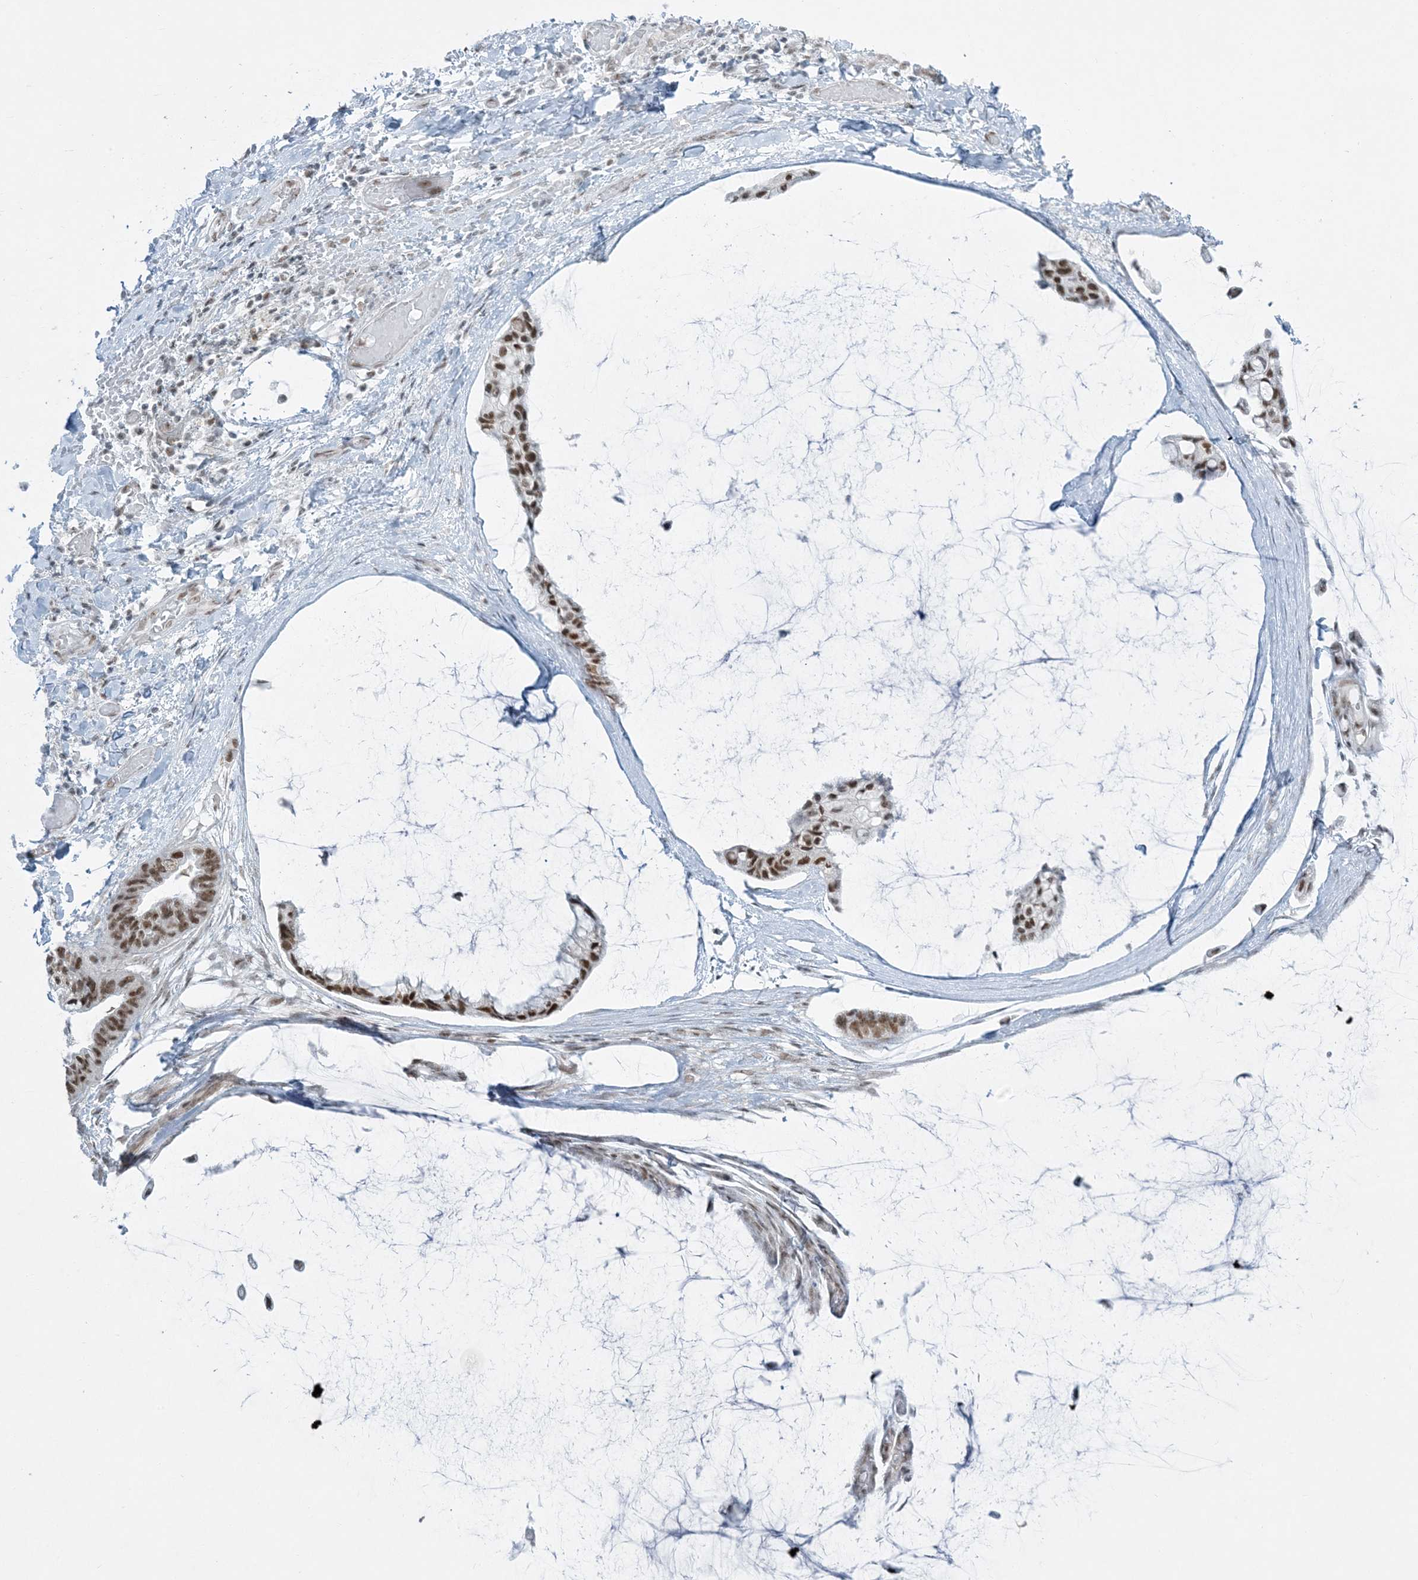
{"staining": {"intensity": "moderate", "quantity": ">75%", "location": "nuclear"}, "tissue": "ovarian cancer", "cell_type": "Tumor cells", "image_type": "cancer", "snomed": [{"axis": "morphology", "description": "Cystadenocarcinoma, mucinous, NOS"}, {"axis": "topography", "description": "Ovary"}], "caption": "Immunohistochemistry (IHC) histopathology image of neoplastic tissue: ovarian cancer (mucinous cystadenocarcinoma) stained using immunohistochemistry reveals medium levels of moderate protein expression localized specifically in the nuclear of tumor cells, appearing as a nuclear brown color.", "gene": "ZNF787", "patient": {"sex": "female", "age": 39}}